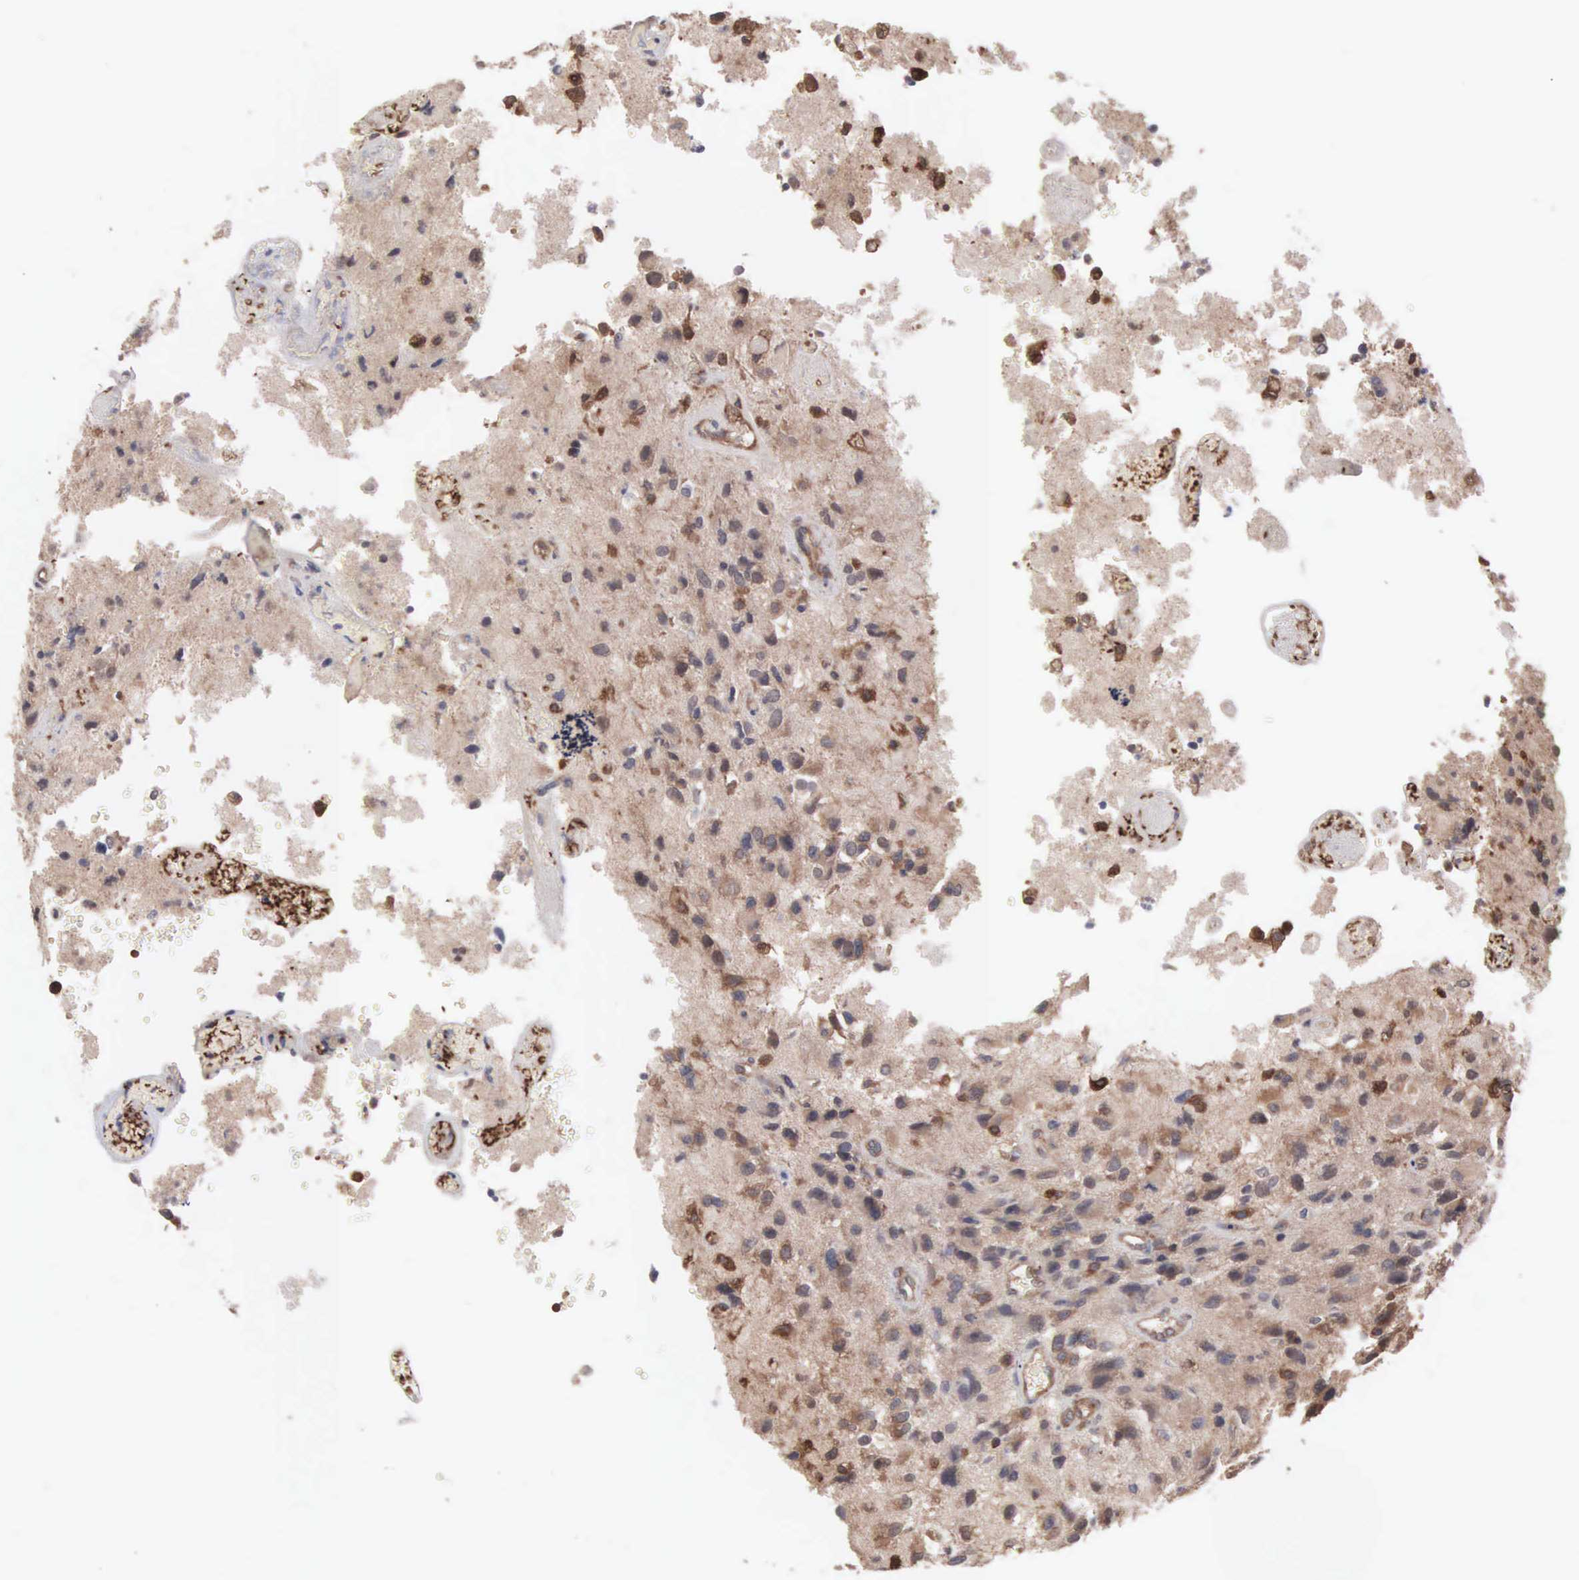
{"staining": {"intensity": "moderate", "quantity": ">75%", "location": "cytoplasmic/membranous"}, "tissue": "glioma", "cell_type": "Tumor cells", "image_type": "cancer", "snomed": [{"axis": "morphology", "description": "Glioma, malignant, High grade"}, {"axis": "topography", "description": "Brain"}], "caption": "IHC of malignant glioma (high-grade) shows medium levels of moderate cytoplasmic/membranous staining in about >75% of tumor cells.", "gene": "INF2", "patient": {"sex": "male", "age": 69}}